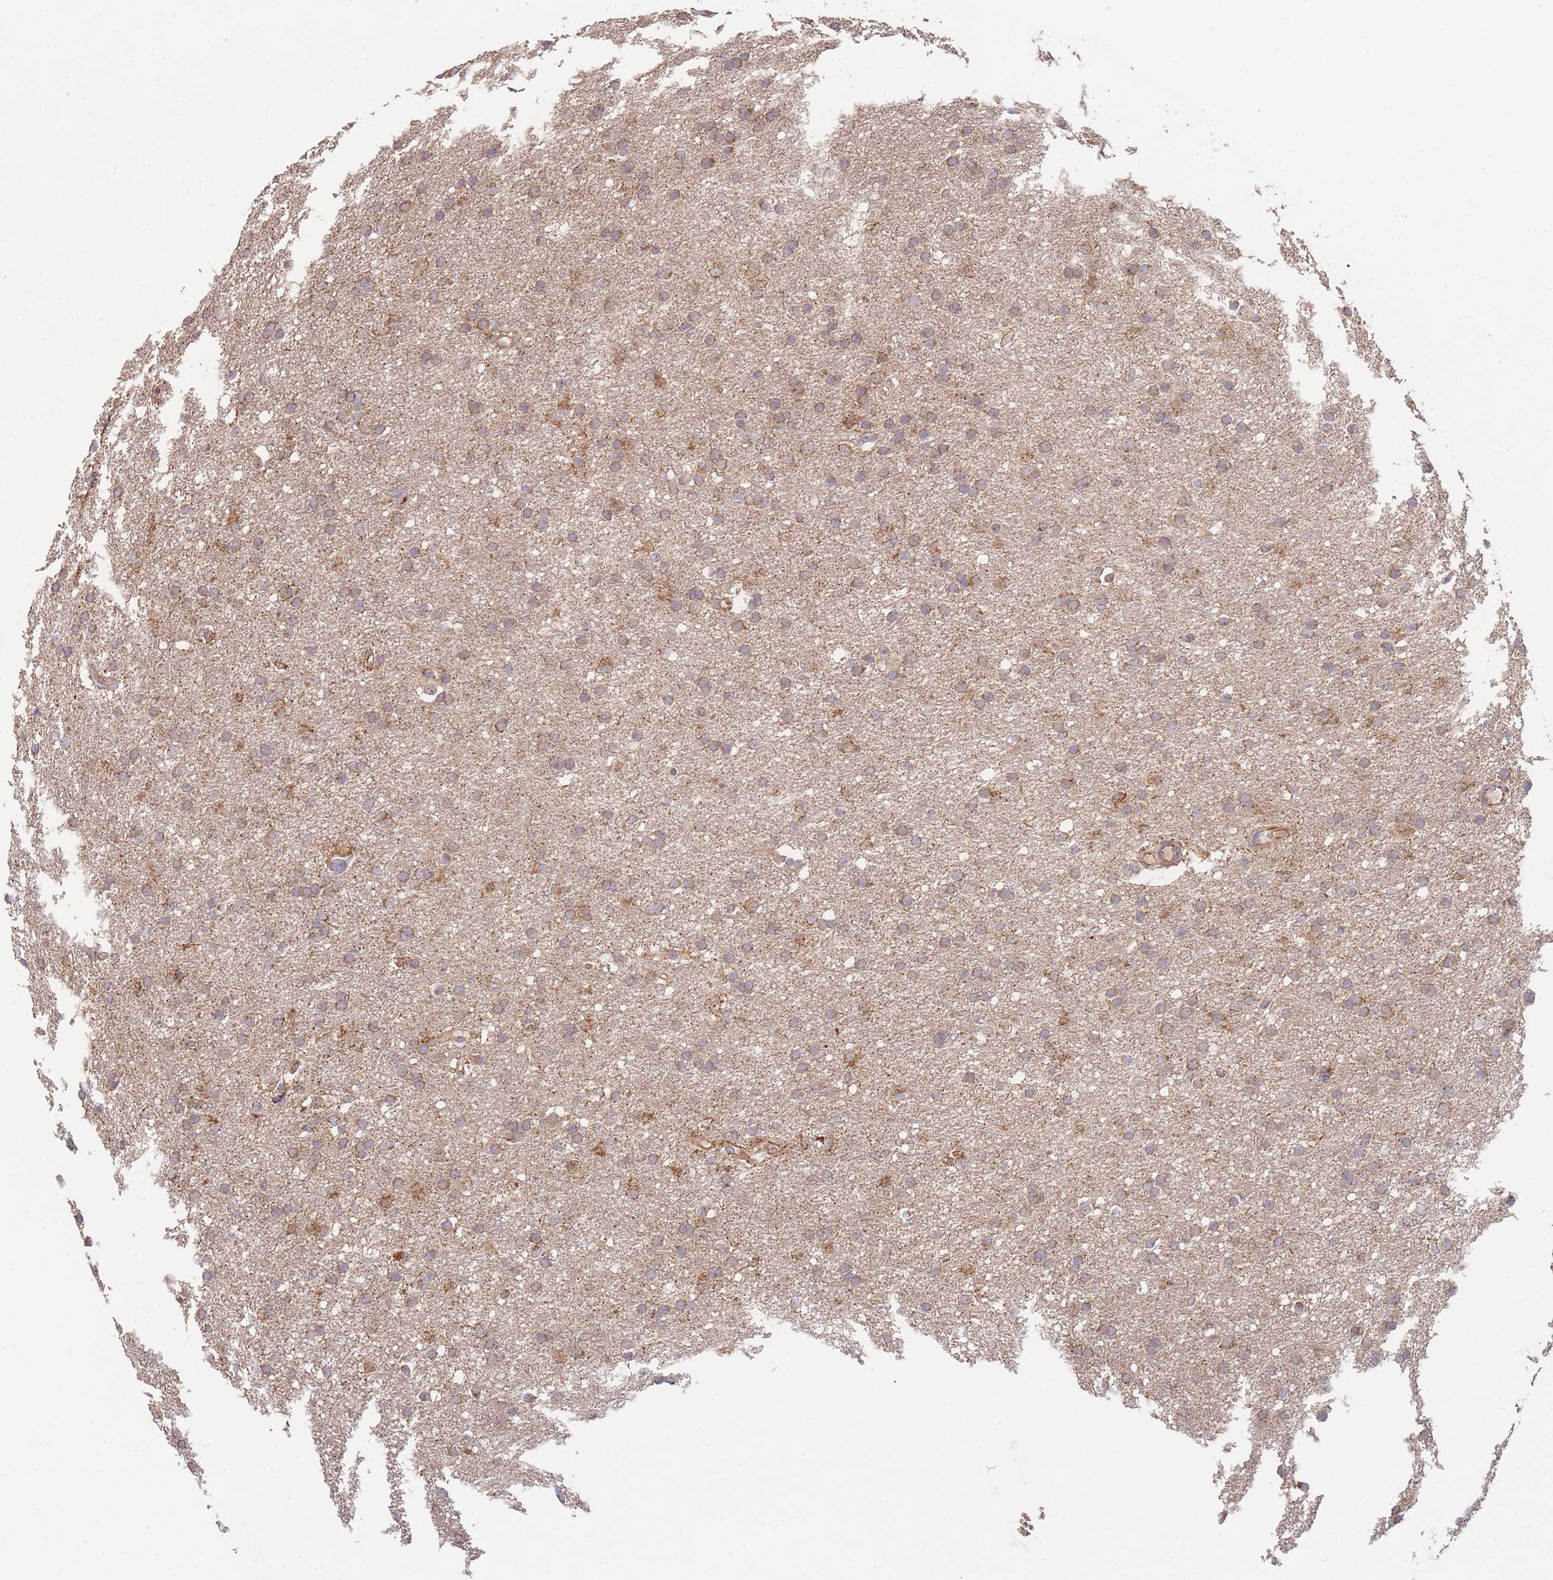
{"staining": {"intensity": "moderate", "quantity": ">75%", "location": "cytoplasmic/membranous"}, "tissue": "glioma", "cell_type": "Tumor cells", "image_type": "cancer", "snomed": [{"axis": "morphology", "description": "Glioma, malignant, High grade"}, {"axis": "topography", "description": "Cerebral cortex"}], "caption": "The micrograph displays a brown stain indicating the presence of a protein in the cytoplasmic/membranous of tumor cells in glioma.", "gene": "PXMP4", "patient": {"sex": "female", "age": 36}}